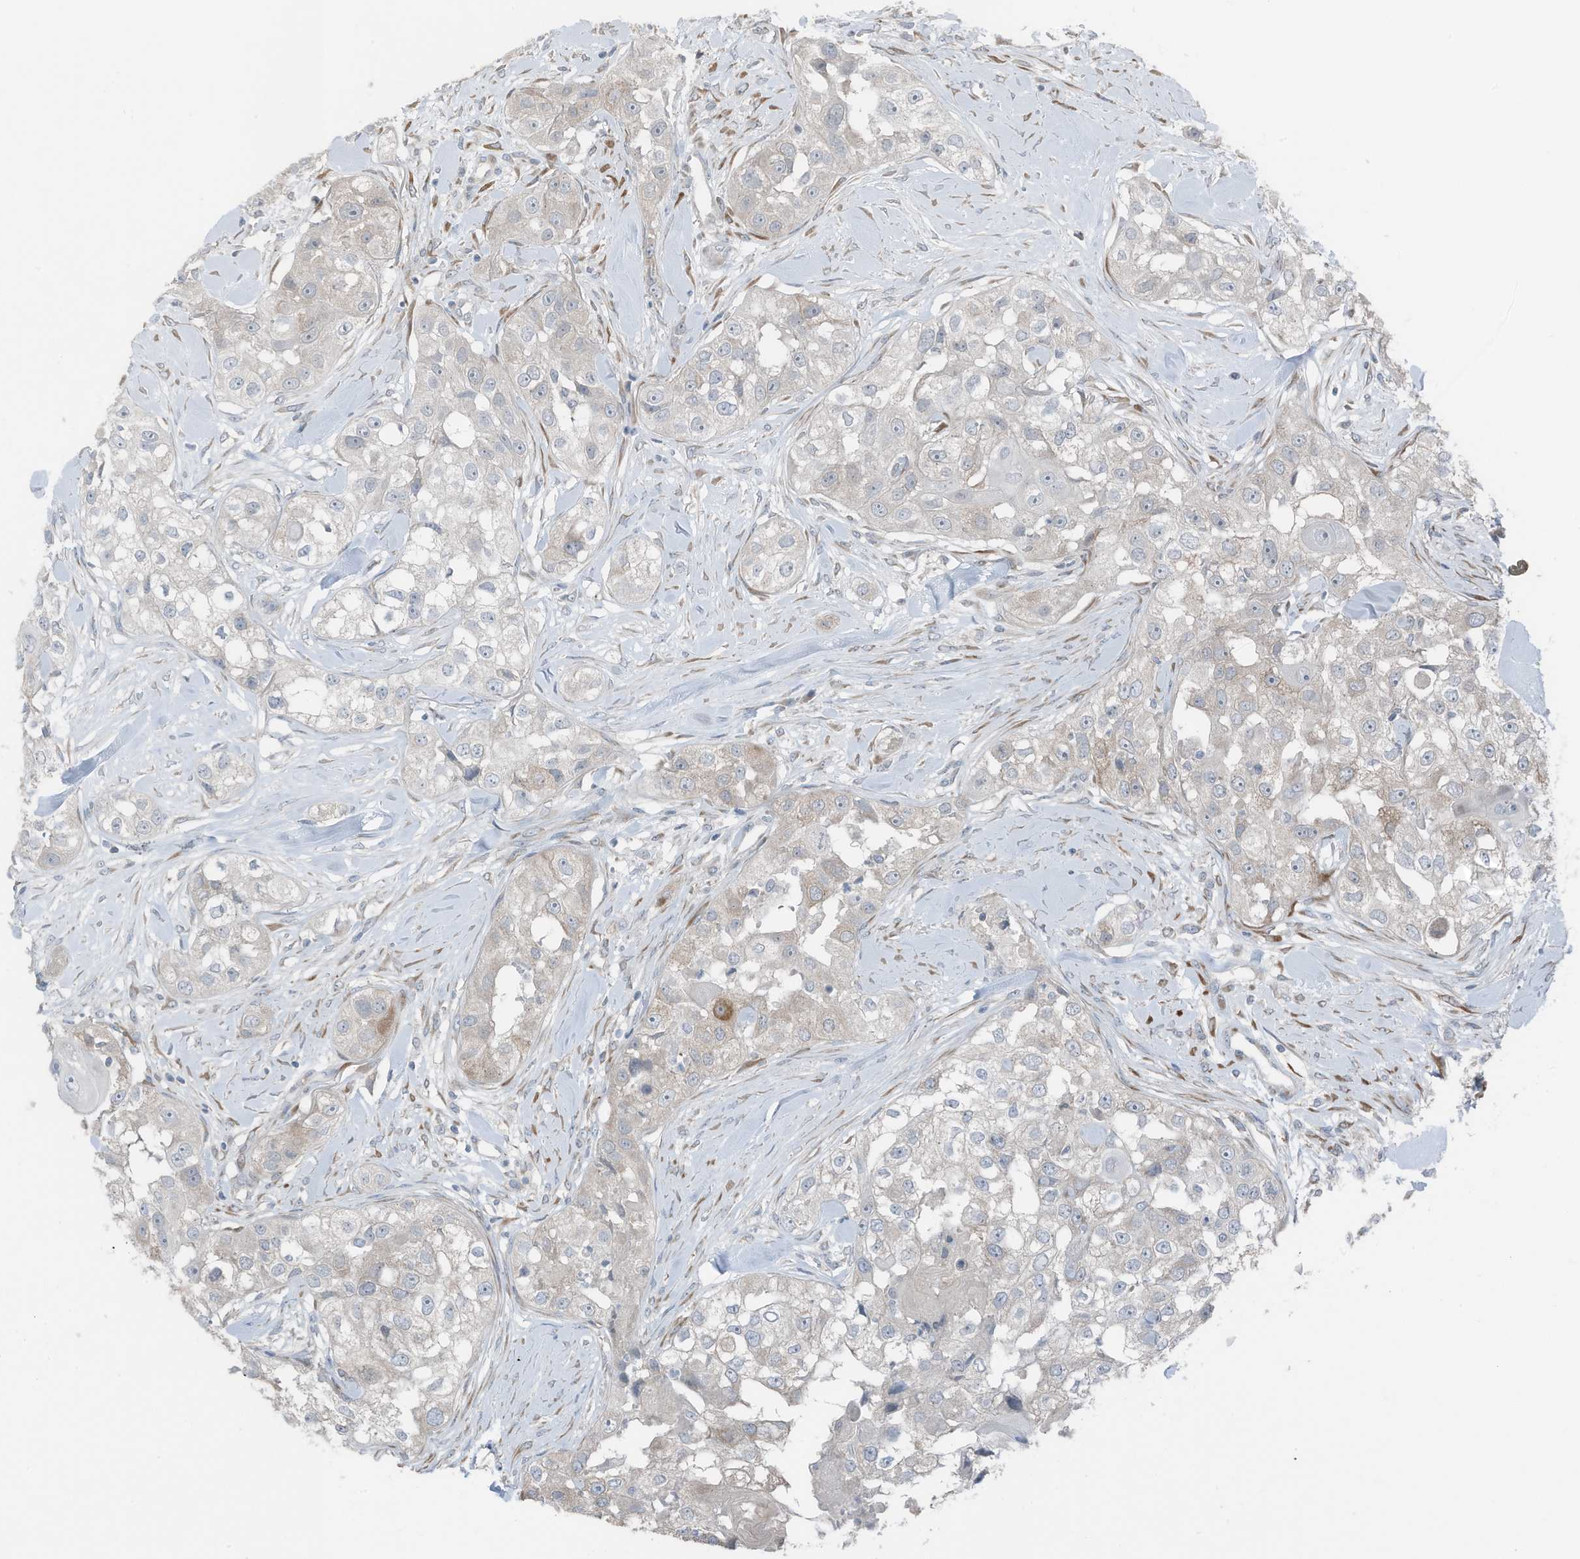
{"staining": {"intensity": "negative", "quantity": "none", "location": "none"}, "tissue": "head and neck cancer", "cell_type": "Tumor cells", "image_type": "cancer", "snomed": [{"axis": "morphology", "description": "Normal tissue, NOS"}, {"axis": "morphology", "description": "Squamous cell carcinoma, NOS"}, {"axis": "topography", "description": "Skeletal muscle"}, {"axis": "topography", "description": "Head-Neck"}], "caption": "The IHC micrograph has no significant expression in tumor cells of head and neck cancer (squamous cell carcinoma) tissue.", "gene": "ARHGEF33", "patient": {"sex": "male", "age": 51}}